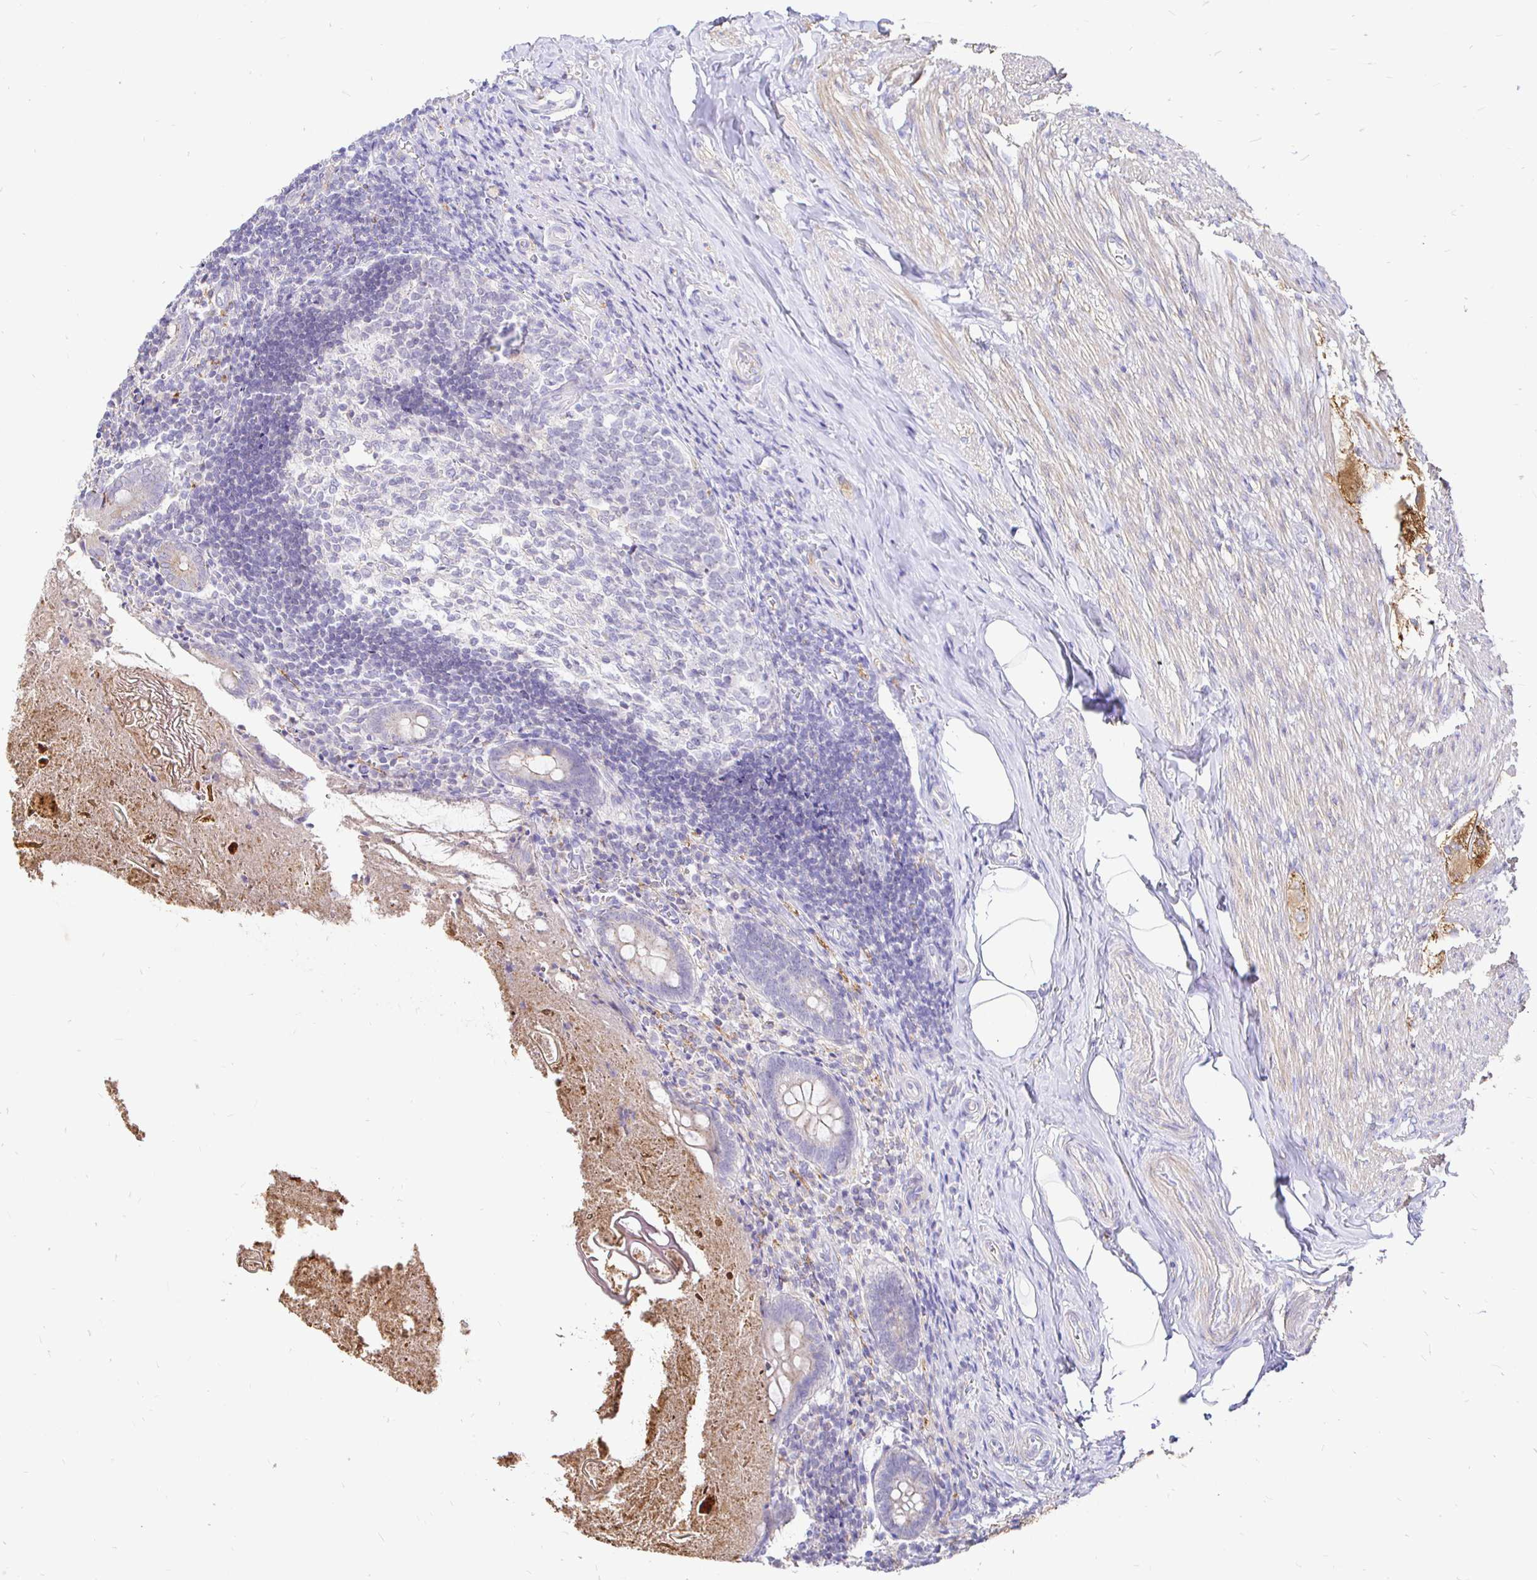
{"staining": {"intensity": "negative", "quantity": "none", "location": "none"}, "tissue": "appendix", "cell_type": "Glandular cells", "image_type": "normal", "snomed": [{"axis": "morphology", "description": "Normal tissue, NOS"}, {"axis": "topography", "description": "Appendix"}], "caption": "Immunohistochemical staining of unremarkable human appendix shows no significant staining in glandular cells.", "gene": "NECAB1", "patient": {"sex": "female", "age": 17}}